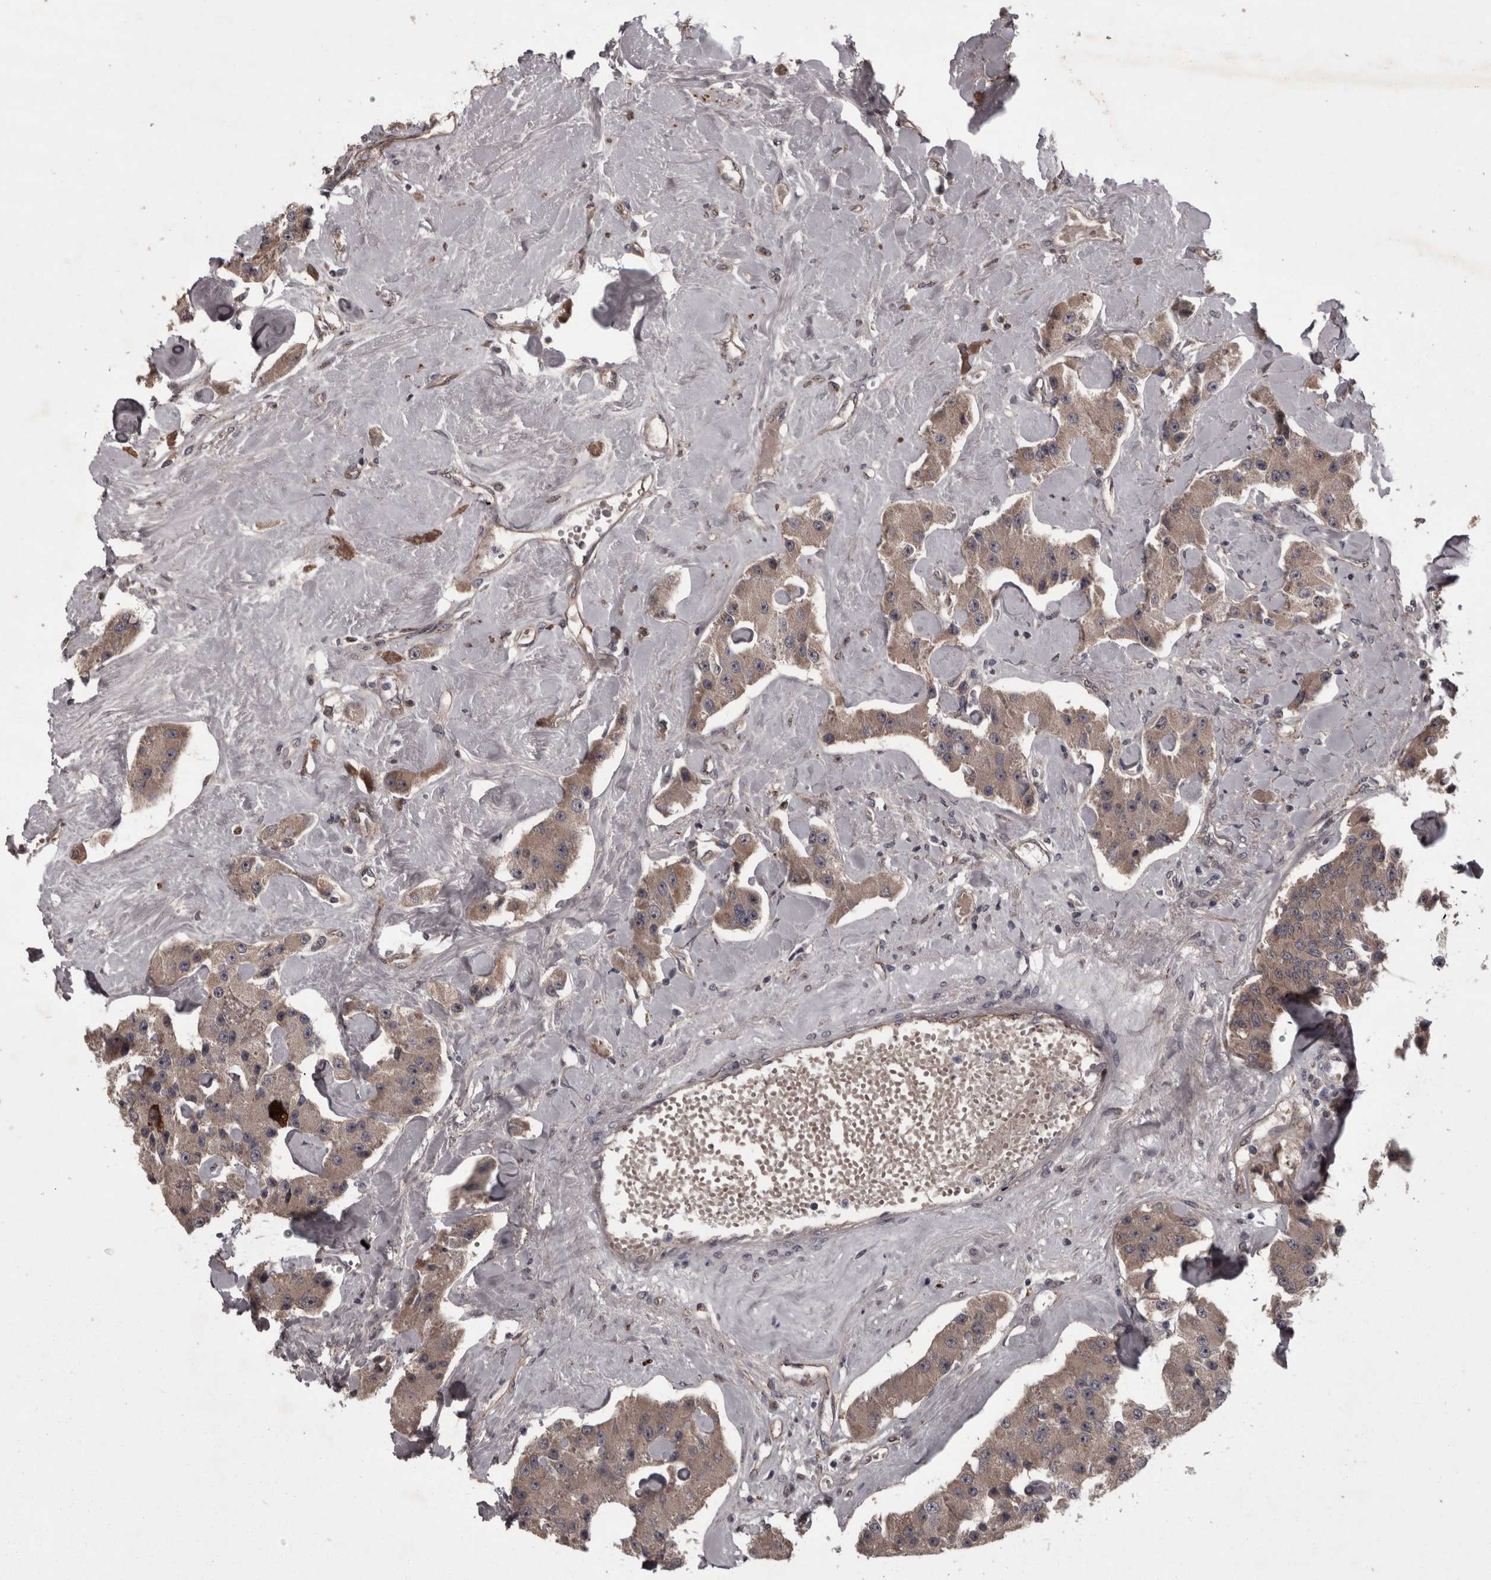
{"staining": {"intensity": "weak", "quantity": ">75%", "location": "cytoplasmic/membranous"}, "tissue": "carcinoid", "cell_type": "Tumor cells", "image_type": "cancer", "snomed": [{"axis": "morphology", "description": "Carcinoid, malignant, NOS"}, {"axis": "topography", "description": "Pancreas"}], "caption": "Immunohistochemistry image of neoplastic tissue: carcinoid (malignant) stained using immunohistochemistry reveals low levels of weak protein expression localized specifically in the cytoplasmic/membranous of tumor cells, appearing as a cytoplasmic/membranous brown color.", "gene": "PCDH17", "patient": {"sex": "male", "age": 41}}